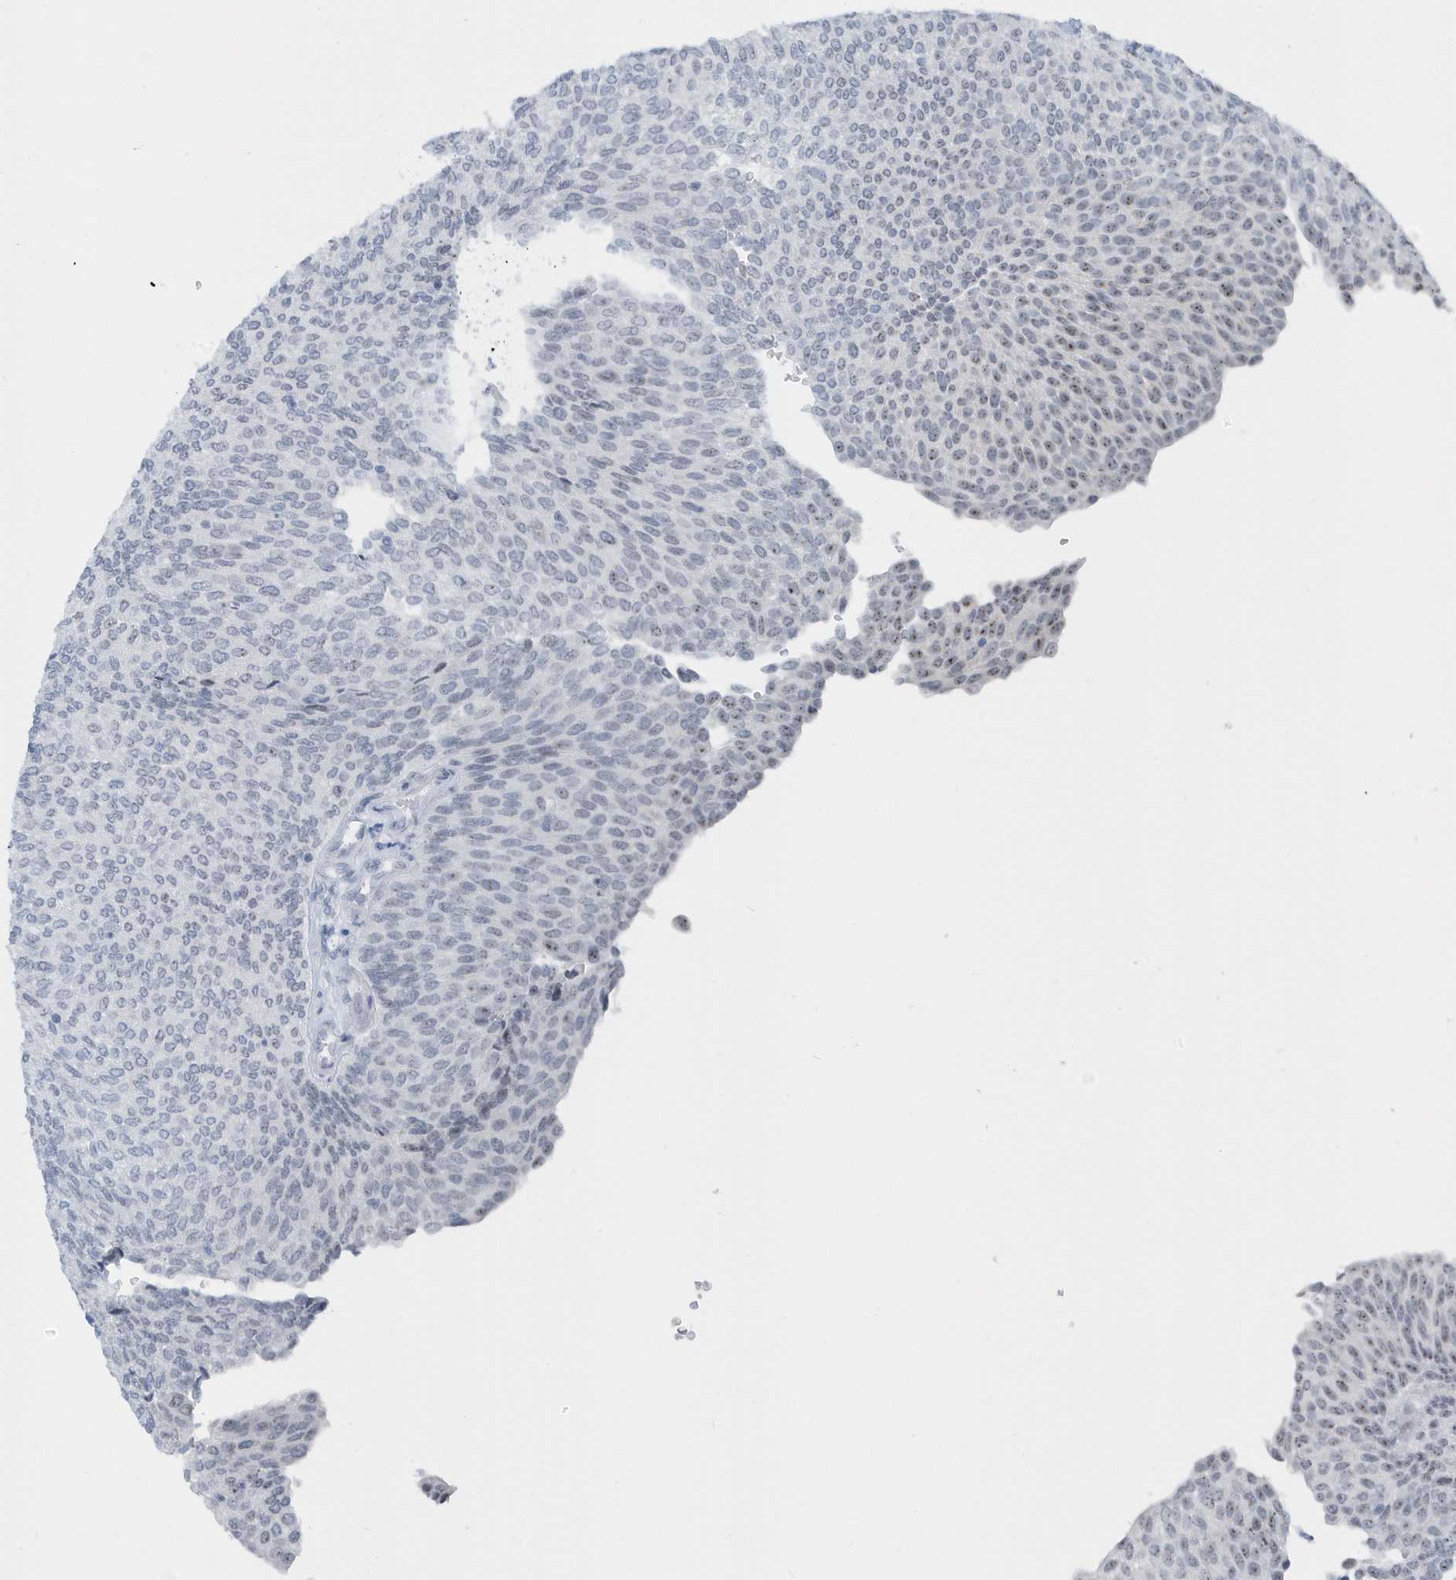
{"staining": {"intensity": "negative", "quantity": "none", "location": "none"}, "tissue": "urothelial cancer", "cell_type": "Tumor cells", "image_type": "cancer", "snomed": [{"axis": "morphology", "description": "Urothelial carcinoma, Low grade"}, {"axis": "topography", "description": "Urinary bladder"}], "caption": "Immunohistochemistry micrograph of neoplastic tissue: human urothelial carcinoma (low-grade) stained with DAB reveals no significant protein positivity in tumor cells.", "gene": "RPF2", "patient": {"sex": "female", "age": 79}}